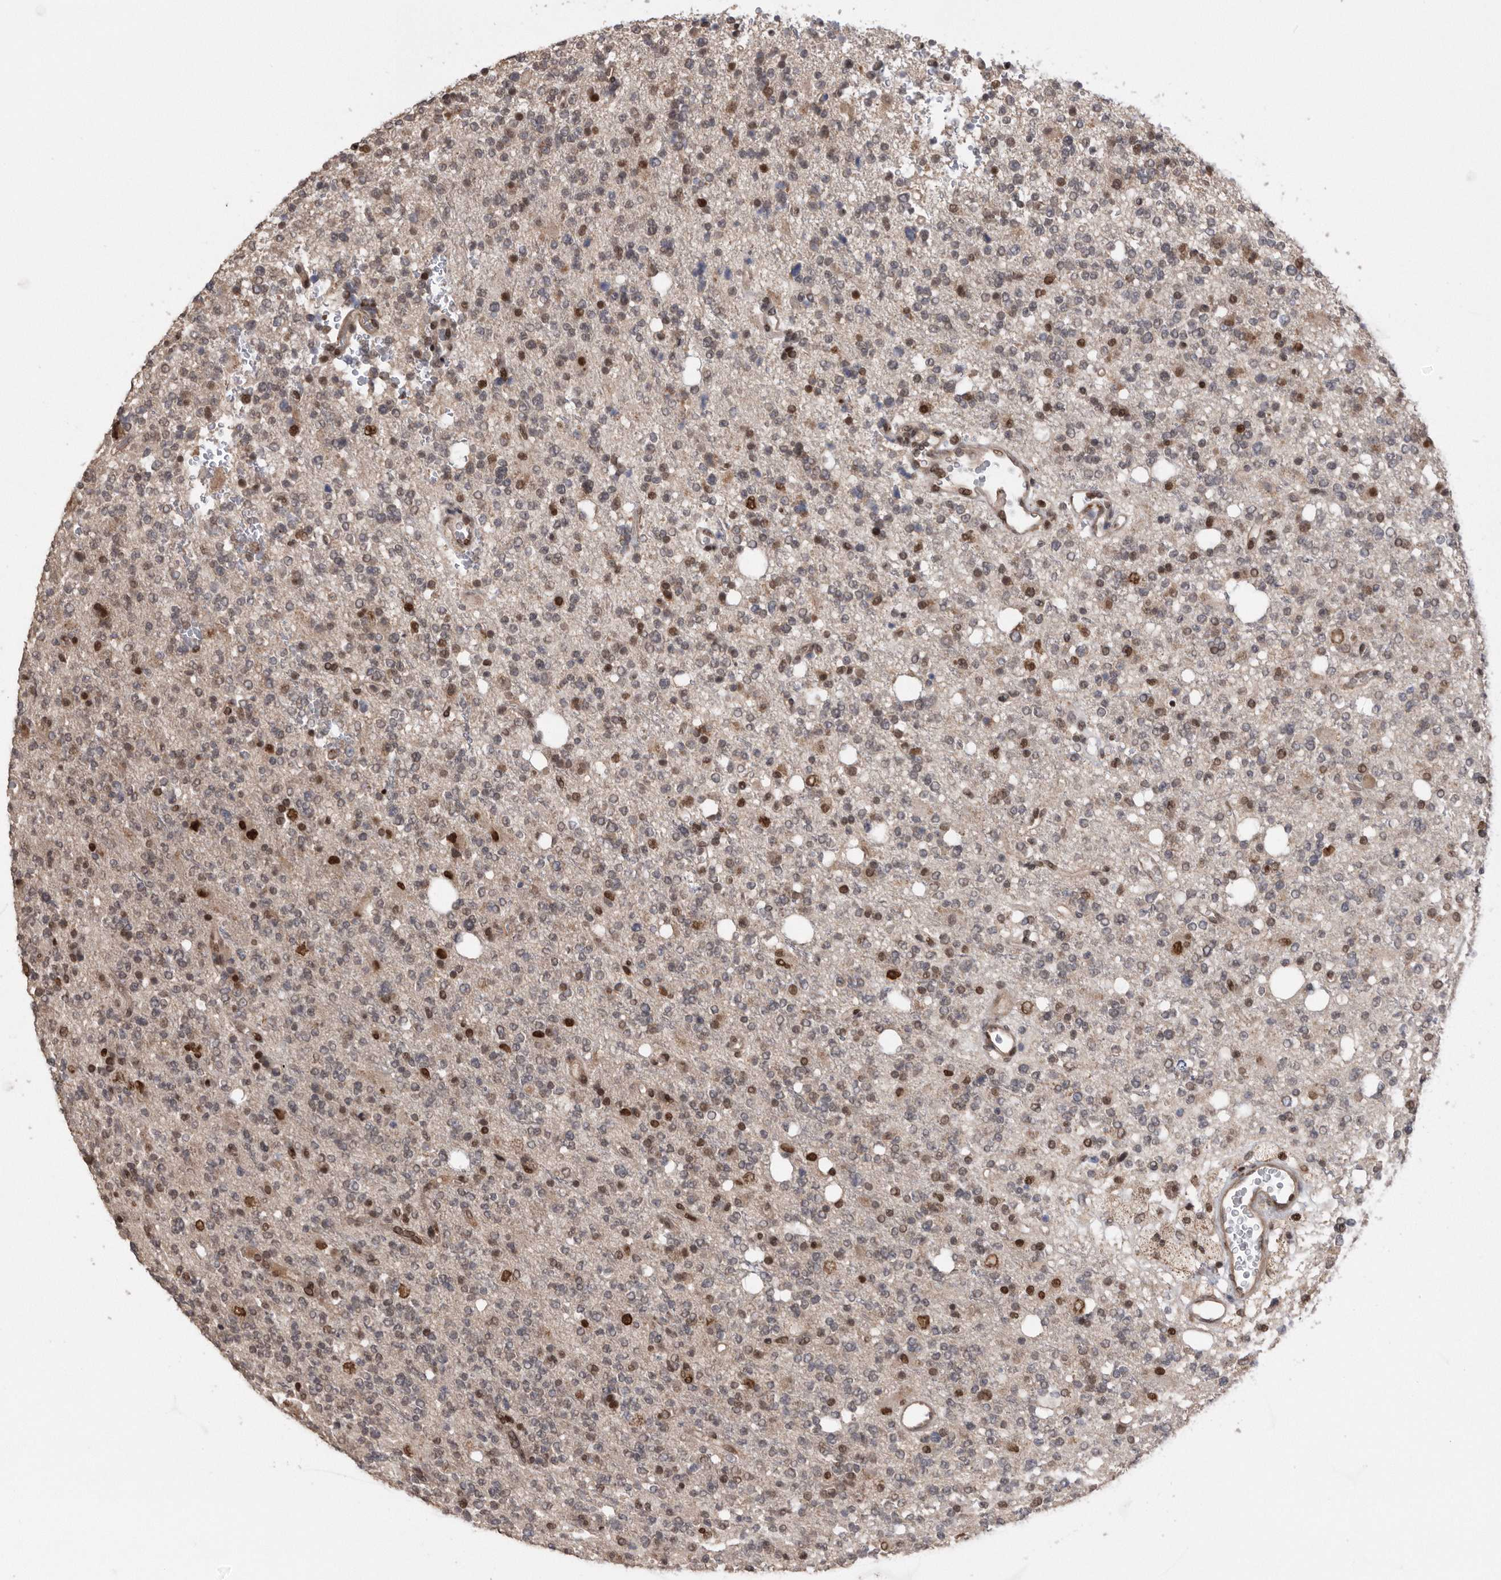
{"staining": {"intensity": "moderate", "quantity": "<25%", "location": "nuclear"}, "tissue": "glioma", "cell_type": "Tumor cells", "image_type": "cancer", "snomed": [{"axis": "morphology", "description": "Glioma, malignant, High grade"}, {"axis": "topography", "description": "Brain"}], "caption": "Human glioma stained for a protein (brown) exhibits moderate nuclear positive positivity in approximately <25% of tumor cells.", "gene": "TDRD3", "patient": {"sex": "female", "age": 62}}